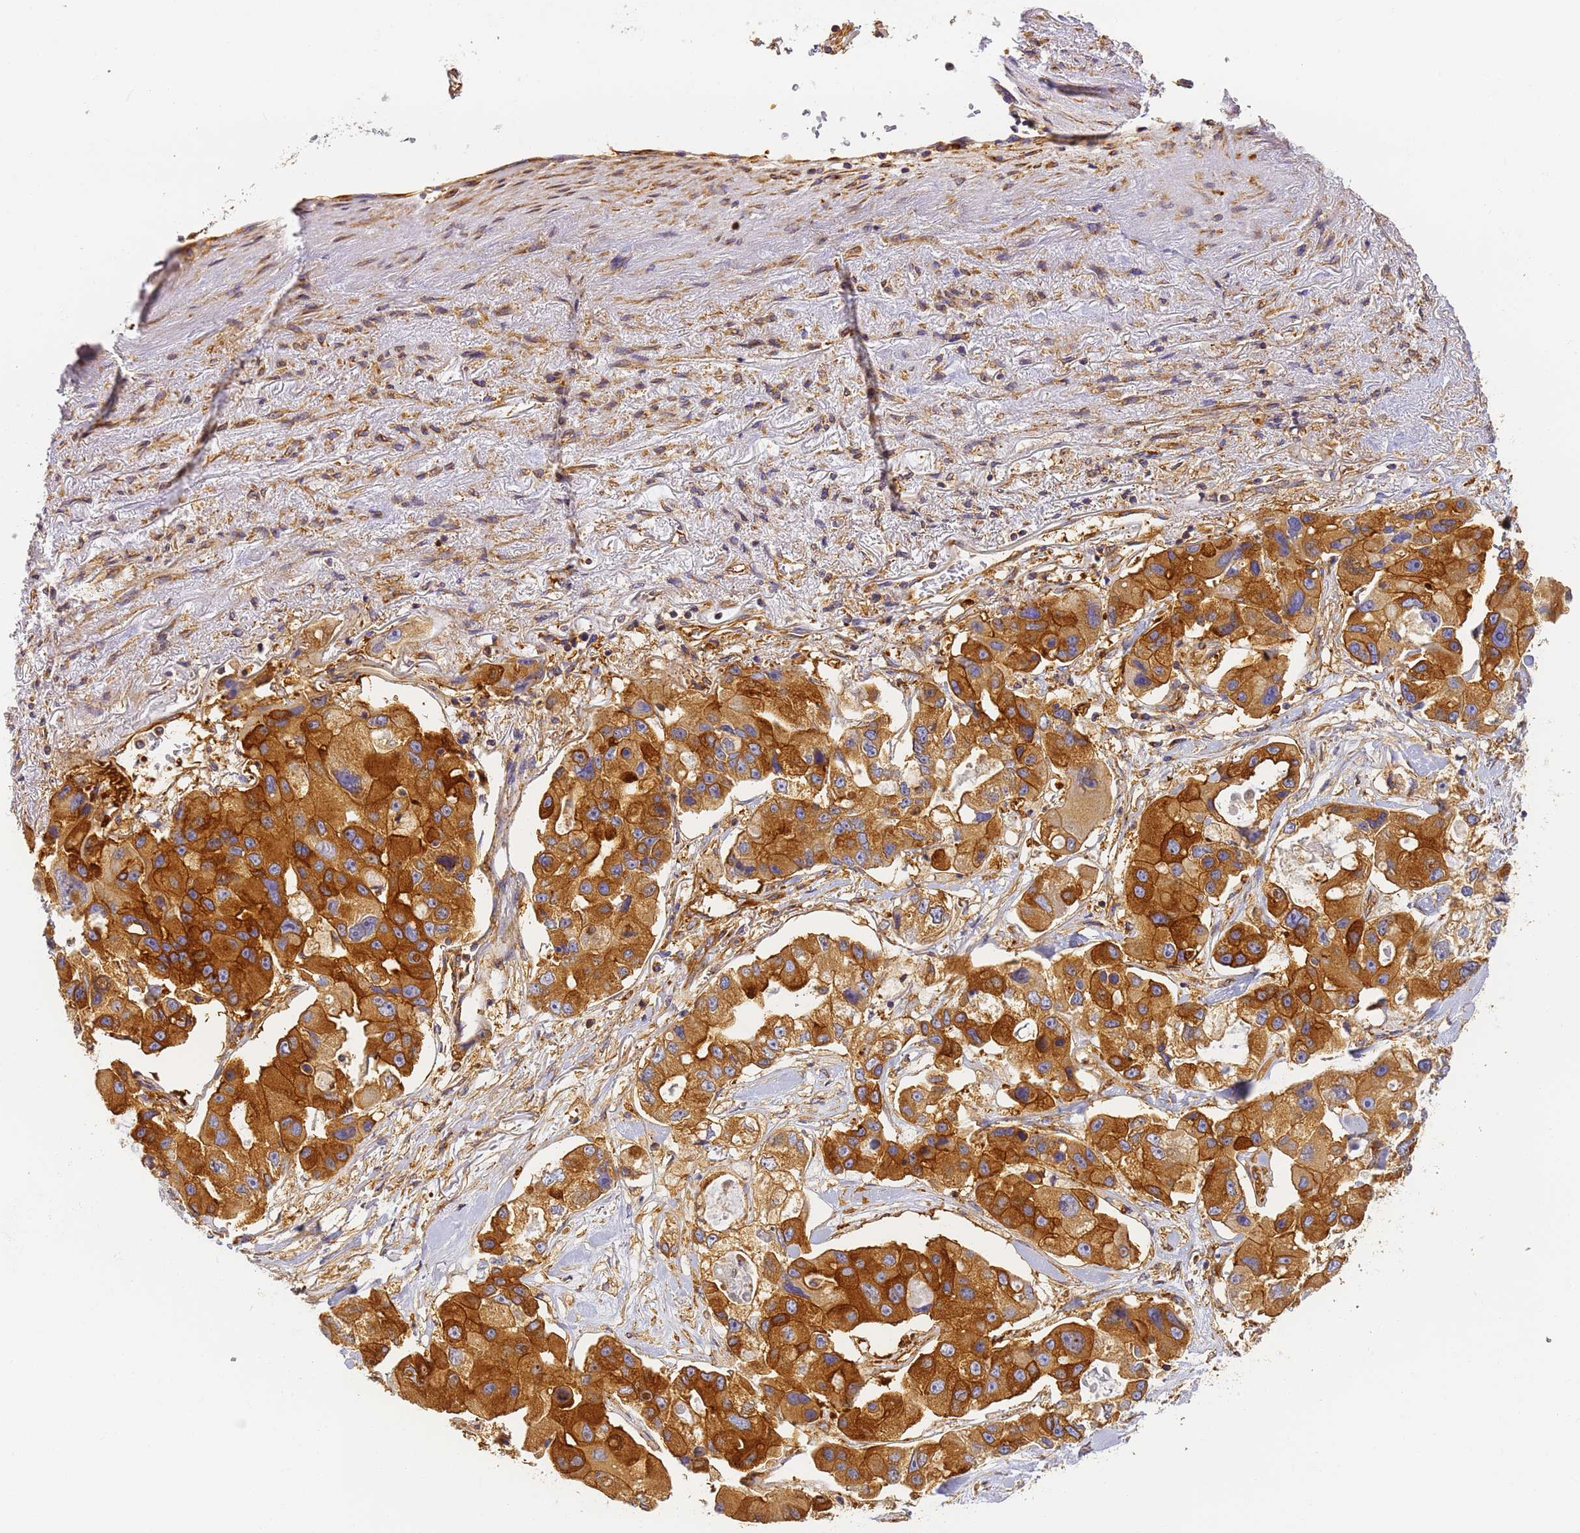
{"staining": {"intensity": "strong", "quantity": ">75%", "location": "cytoplasmic/membranous"}, "tissue": "lung cancer", "cell_type": "Tumor cells", "image_type": "cancer", "snomed": [{"axis": "morphology", "description": "Adenocarcinoma, NOS"}, {"axis": "topography", "description": "Lung"}], "caption": "Immunohistochemical staining of human lung adenocarcinoma demonstrates high levels of strong cytoplasmic/membranous staining in approximately >75% of tumor cells.", "gene": "DYNC1I2", "patient": {"sex": "female", "age": 54}}